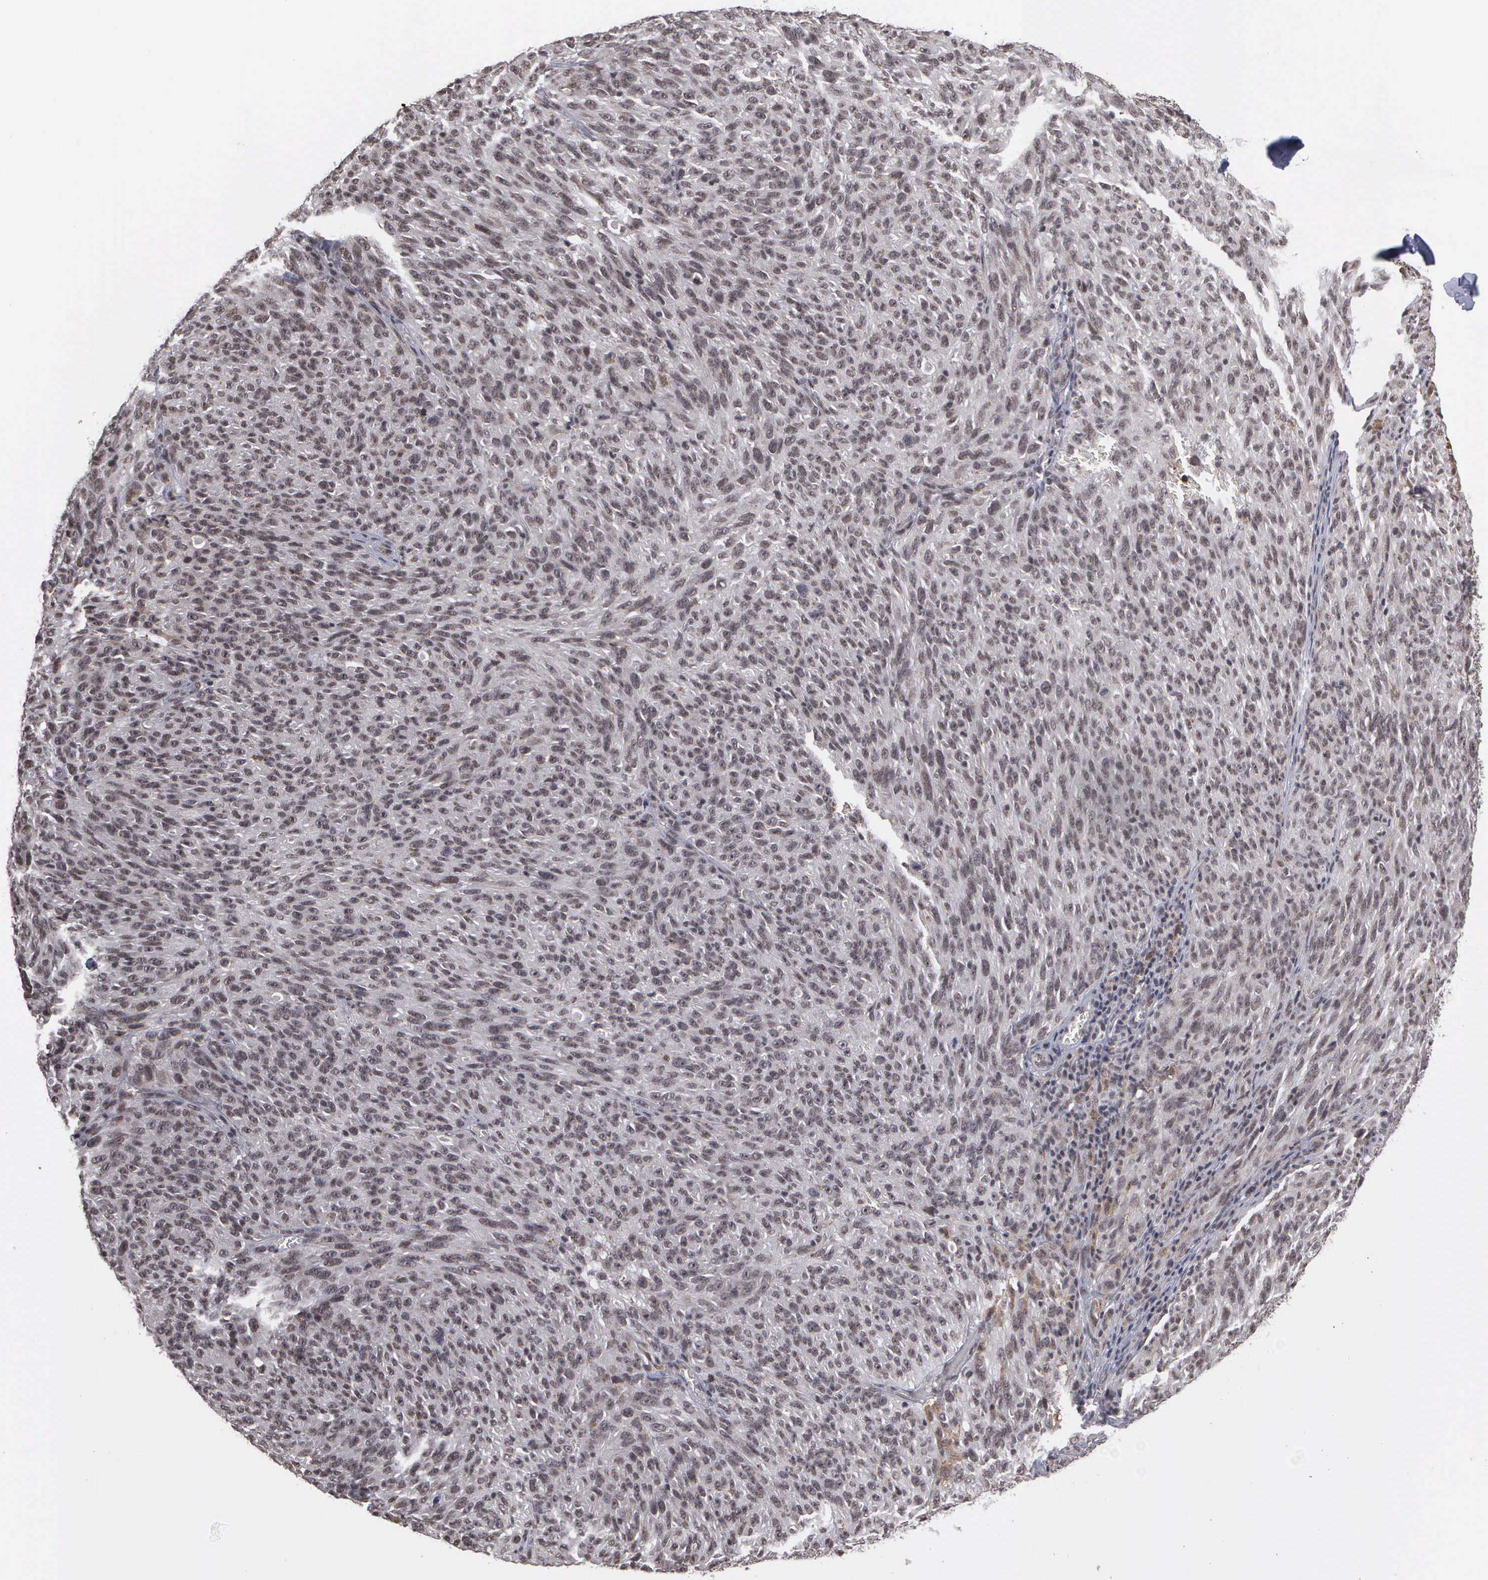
{"staining": {"intensity": "moderate", "quantity": ">75%", "location": "nuclear"}, "tissue": "melanoma", "cell_type": "Tumor cells", "image_type": "cancer", "snomed": [{"axis": "morphology", "description": "Malignant melanoma, NOS"}, {"axis": "topography", "description": "Skin"}], "caption": "Melanoma tissue displays moderate nuclear positivity in about >75% of tumor cells, visualized by immunohistochemistry.", "gene": "GTF2A1", "patient": {"sex": "male", "age": 76}}